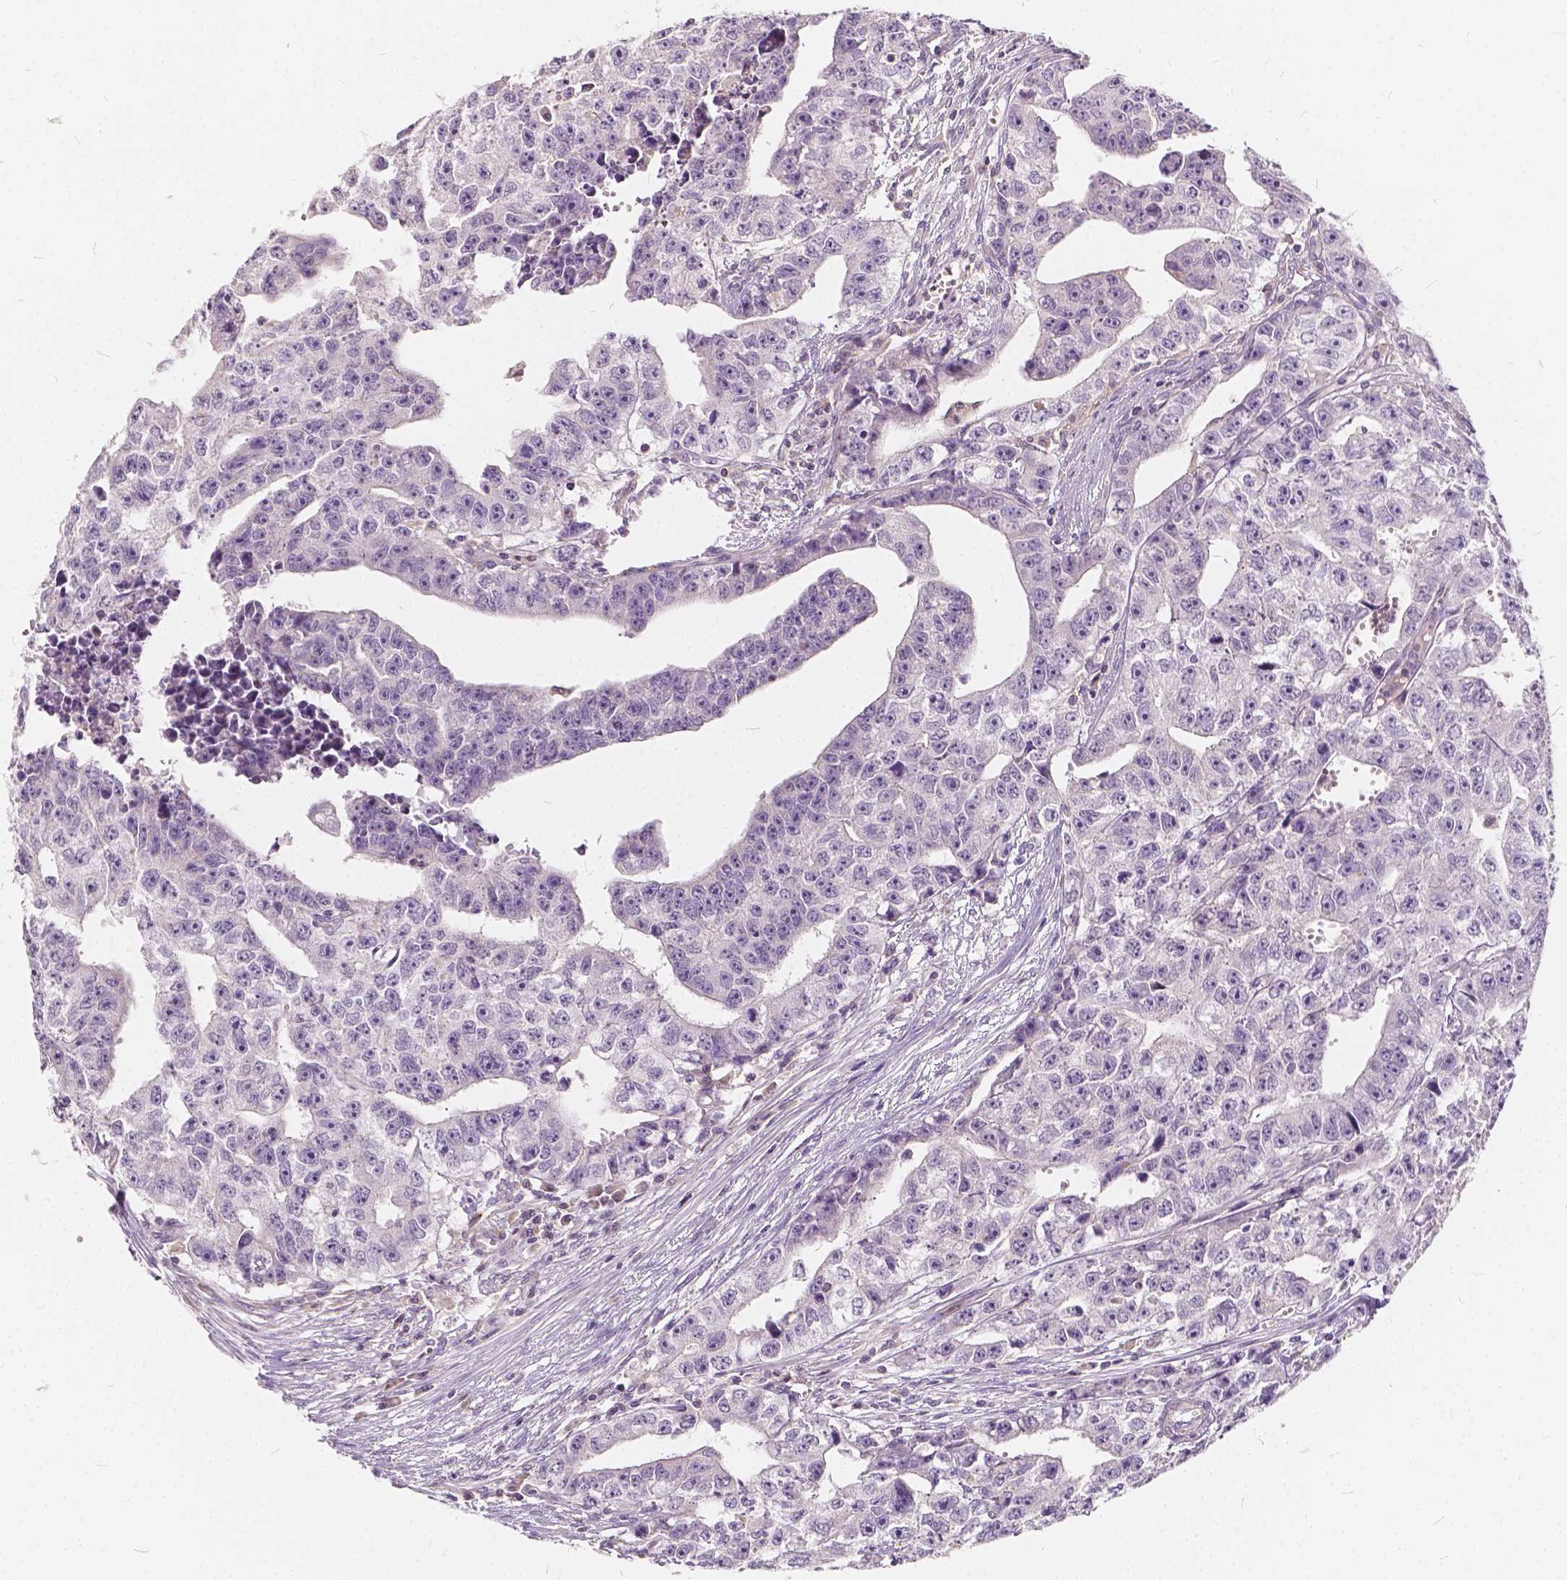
{"staining": {"intensity": "negative", "quantity": "none", "location": "none"}, "tissue": "testis cancer", "cell_type": "Tumor cells", "image_type": "cancer", "snomed": [{"axis": "morphology", "description": "Carcinoma, Embryonal, NOS"}, {"axis": "morphology", "description": "Teratoma, malignant, NOS"}, {"axis": "topography", "description": "Testis"}], "caption": "IHC photomicrograph of human testis cancer stained for a protein (brown), which reveals no positivity in tumor cells.", "gene": "KIAA0513", "patient": {"sex": "male", "age": 24}}